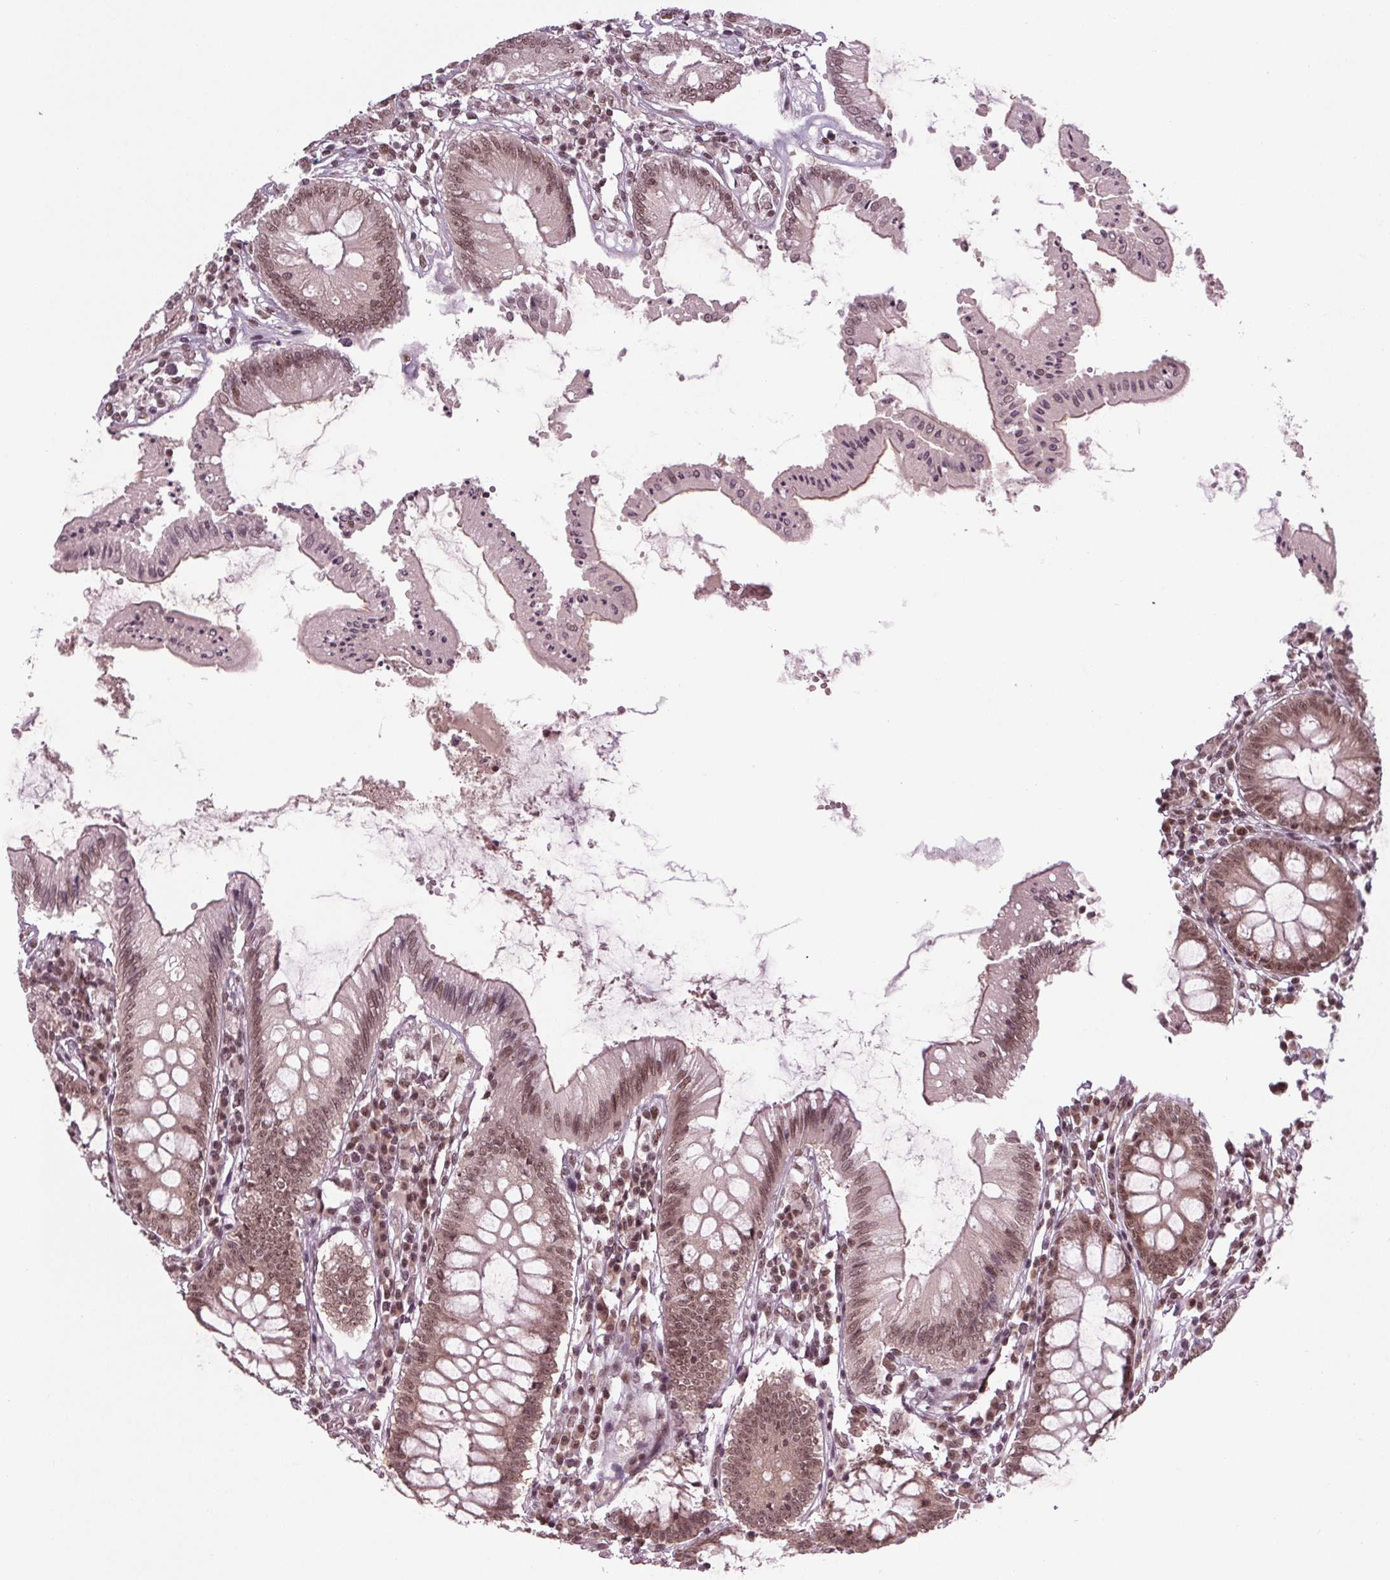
{"staining": {"intensity": "moderate", "quantity": ">75%", "location": "nuclear"}, "tissue": "colon", "cell_type": "Endothelial cells", "image_type": "normal", "snomed": [{"axis": "morphology", "description": "Normal tissue, NOS"}, {"axis": "morphology", "description": "Adenocarcinoma, NOS"}, {"axis": "topography", "description": "Colon"}], "caption": "Moderate nuclear positivity for a protein is present in approximately >75% of endothelial cells of unremarkable colon using immunohistochemistry.", "gene": "DDX41", "patient": {"sex": "male", "age": 83}}